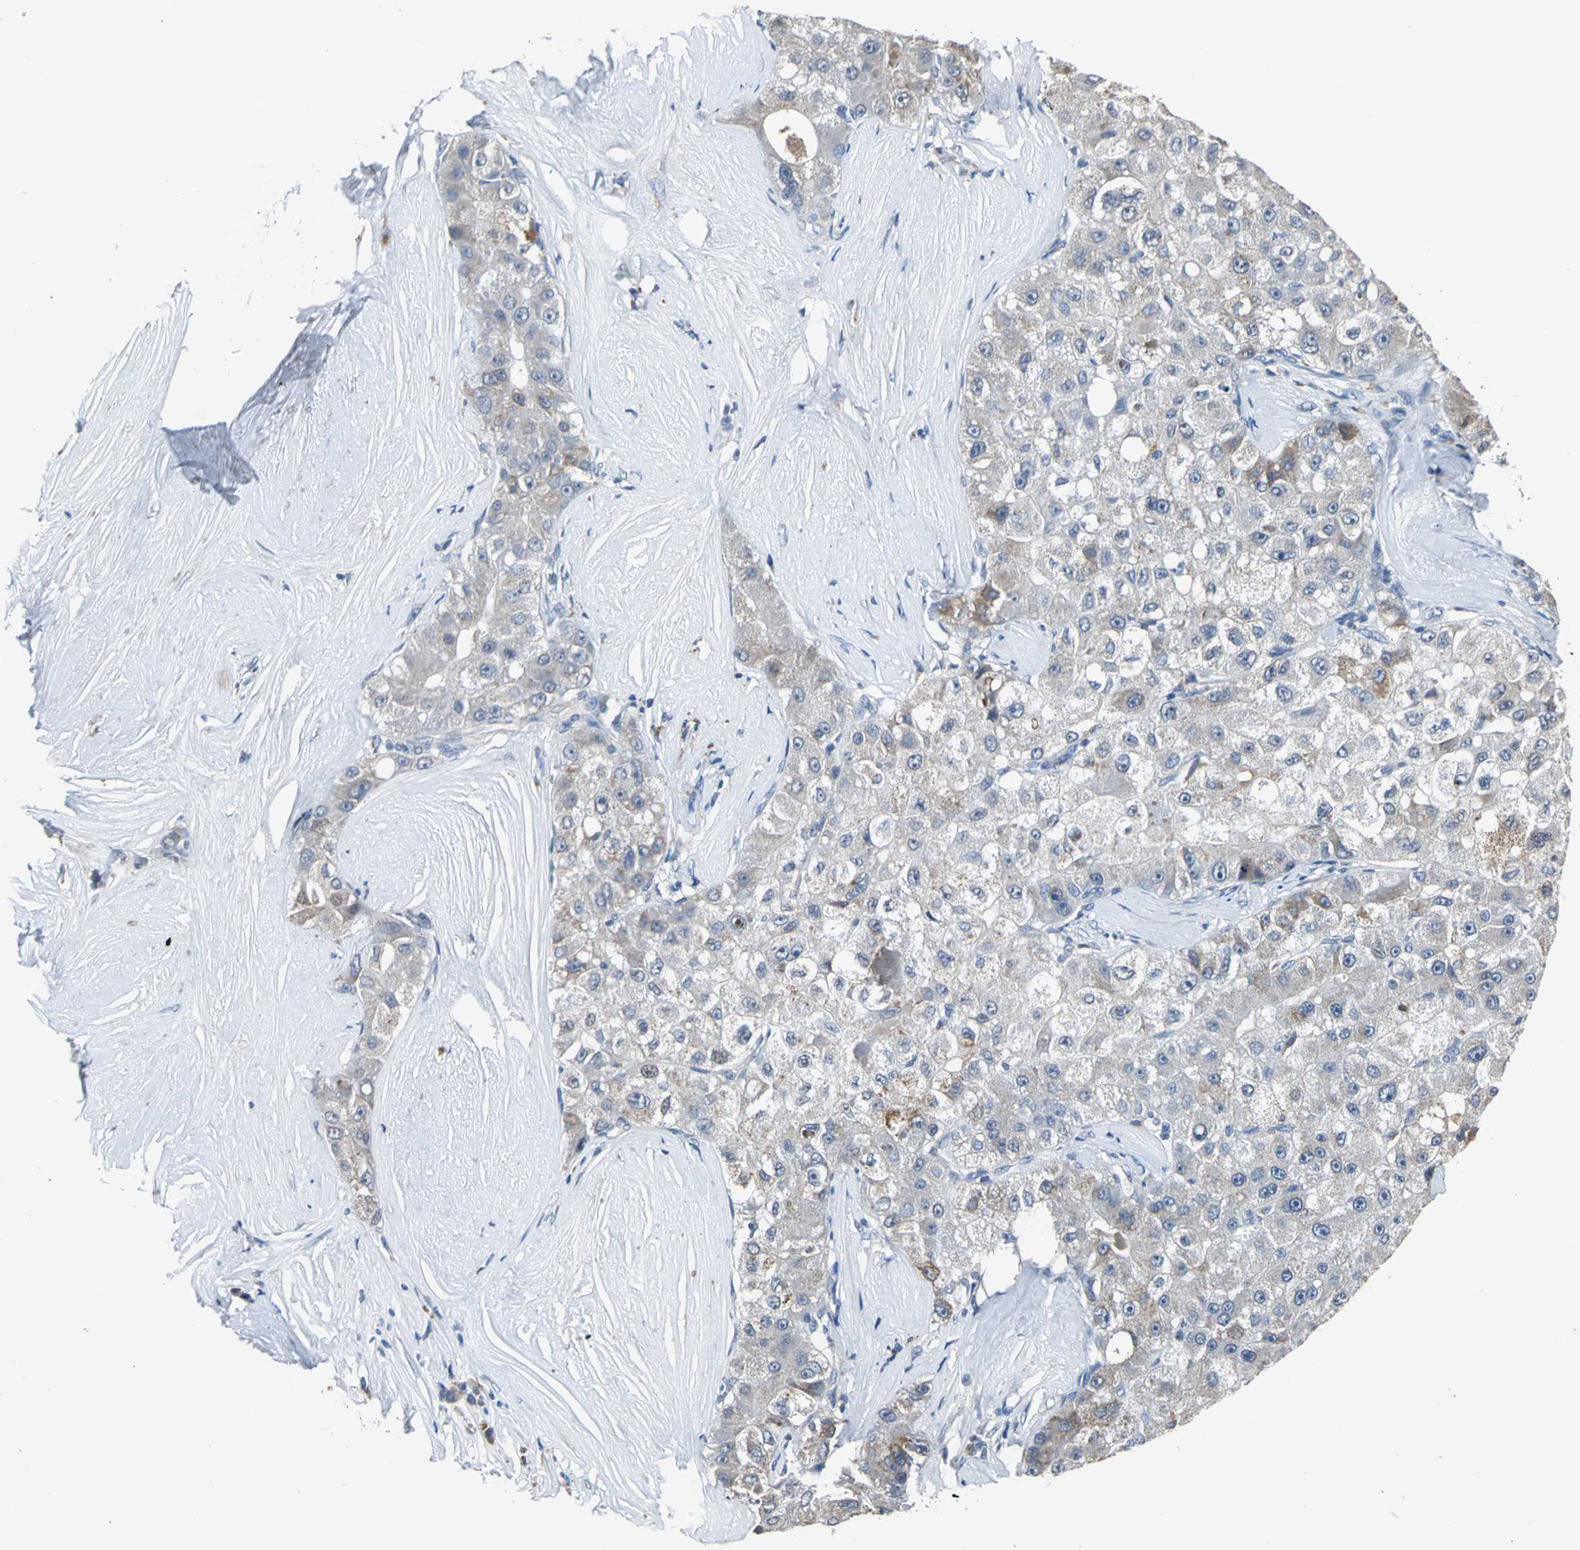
{"staining": {"intensity": "weak", "quantity": "25%-75%", "location": "cytoplasmic/membranous"}, "tissue": "liver cancer", "cell_type": "Tumor cells", "image_type": "cancer", "snomed": [{"axis": "morphology", "description": "Carcinoma, Hepatocellular, NOS"}, {"axis": "topography", "description": "Liver"}], "caption": "Liver cancer (hepatocellular carcinoma) tissue demonstrates weak cytoplasmic/membranous staining in approximately 25%-75% of tumor cells Using DAB (3,3'-diaminobenzidine) (brown) and hematoxylin (blue) stains, captured at high magnification using brightfield microscopy.", "gene": "JADE3", "patient": {"sex": "male", "age": 80}}